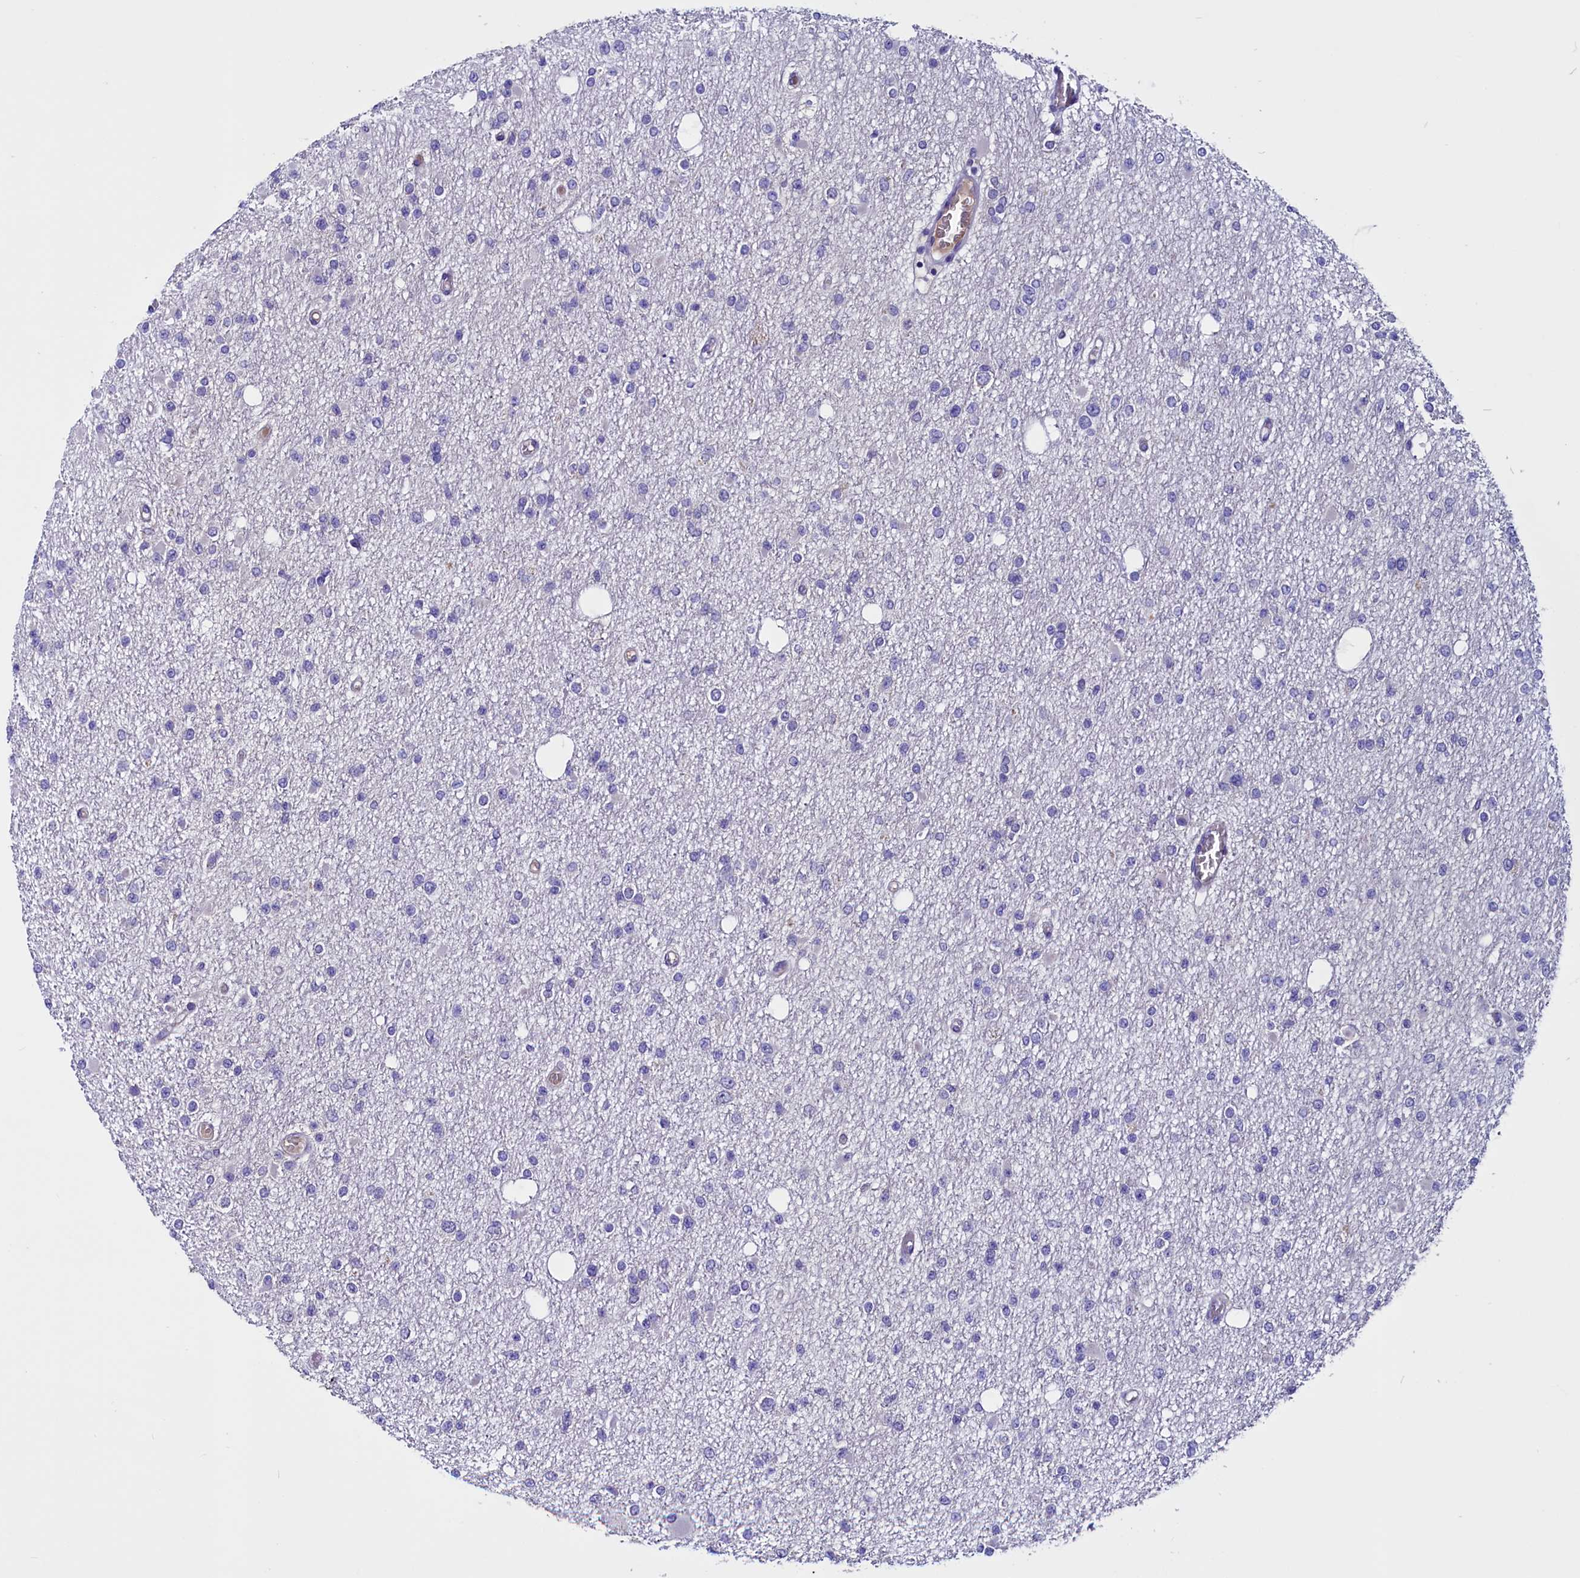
{"staining": {"intensity": "negative", "quantity": "none", "location": "none"}, "tissue": "glioma", "cell_type": "Tumor cells", "image_type": "cancer", "snomed": [{"axis": "morphology", "description": "Glioma, malignant, Low grade"}, {"axis": "topography", "description": "Brain"}], "caption": "Immunohistochemistry (IHC) image of malignant glioma (low-grade) stained for a protein (brown), which shows no staining in tumor cells.", "gene": "CCBE1", "patient": {"sex": "female", "age": 22}}